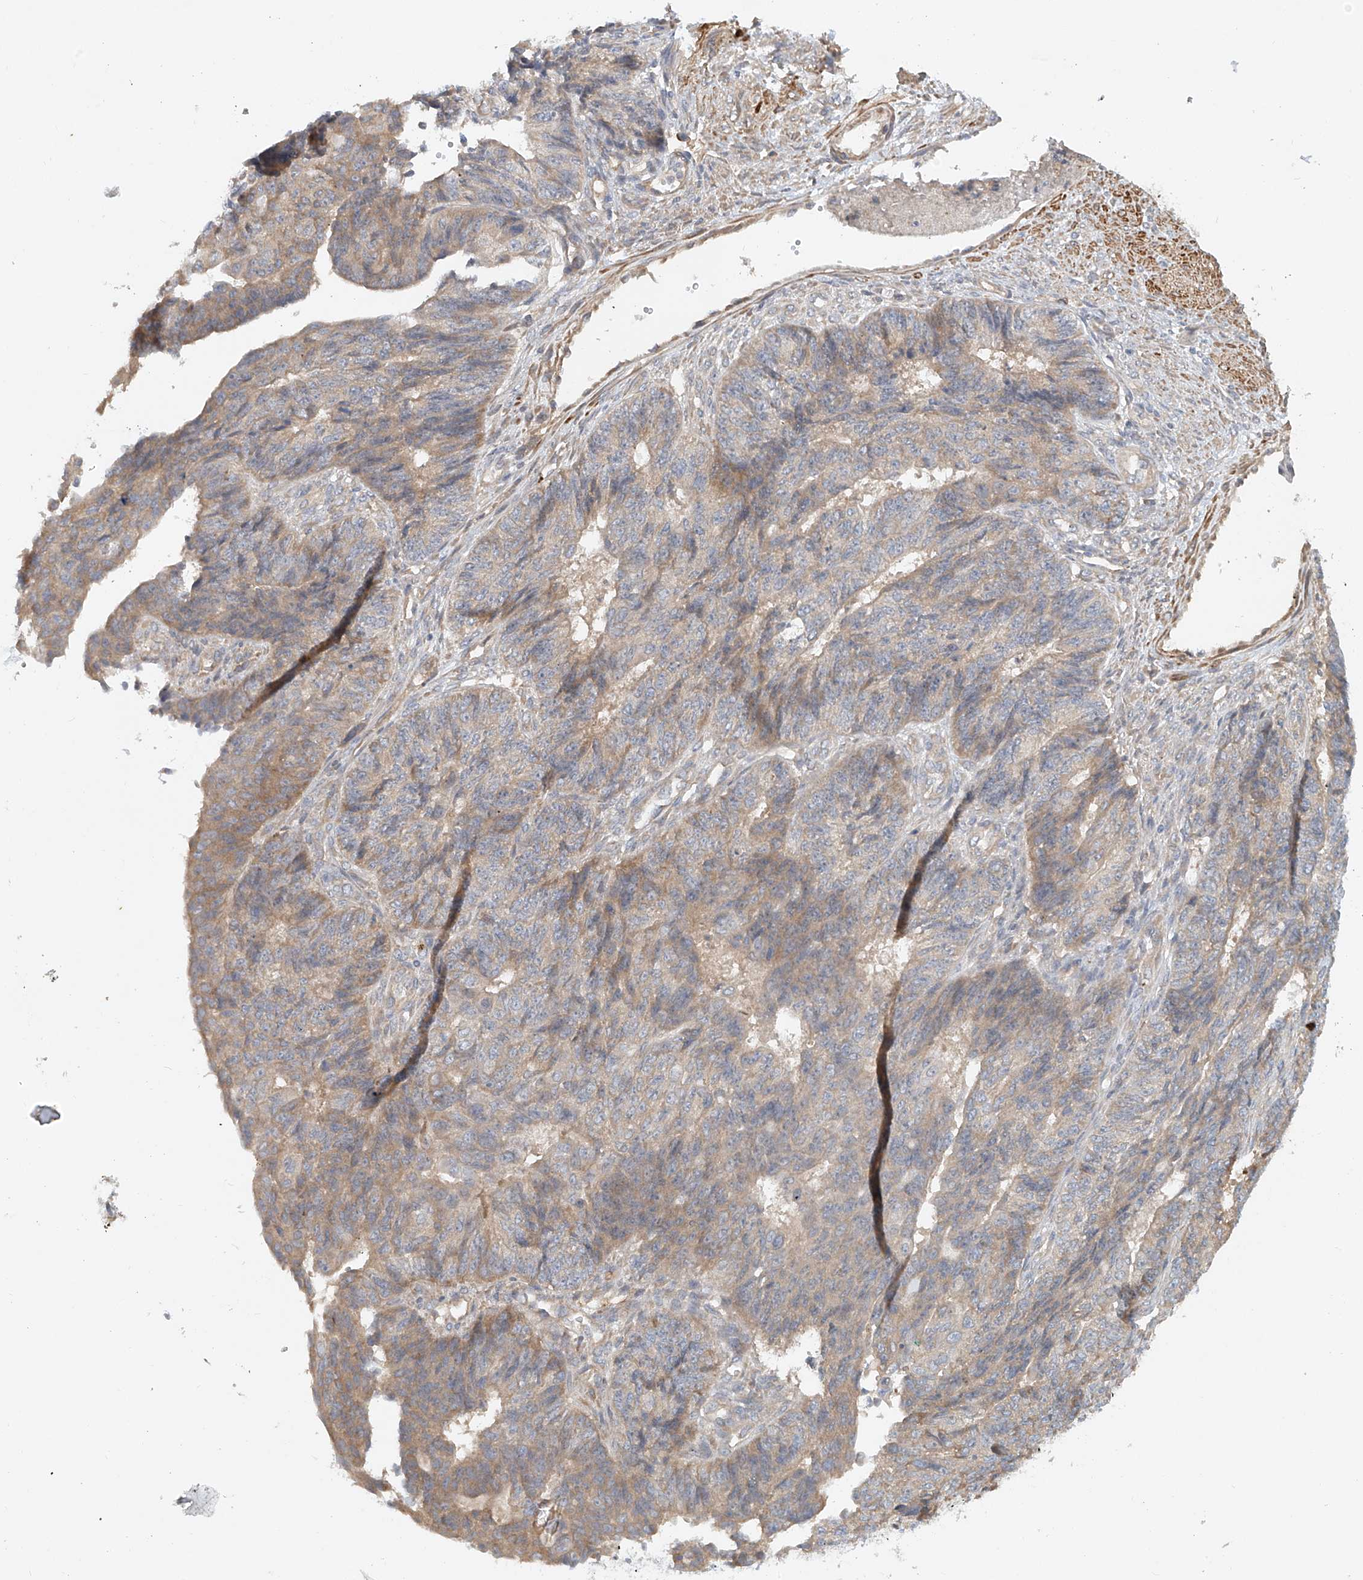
{"staining": {"intensity": "weak", "quantity": "25%-75%", "location": "cytoplasmic/membranous"}, "tissue": "endometrial cancer", "cell_type": "Tumor cells", "image_type": "cancer", "snomed": [{"axis": "morphology", "description": "Adenocarcinoma, NOS"}, {"axis": "topography", "description": "Endometrium"}], "caption": "The immunohistochemical stain shows weak cytoplasmic/membranous staining in tumor cells of adenocarcinoma (endometrial) tissue.", "gene": "LYRM9", "patient": {"sex": "female", "age": 32}}